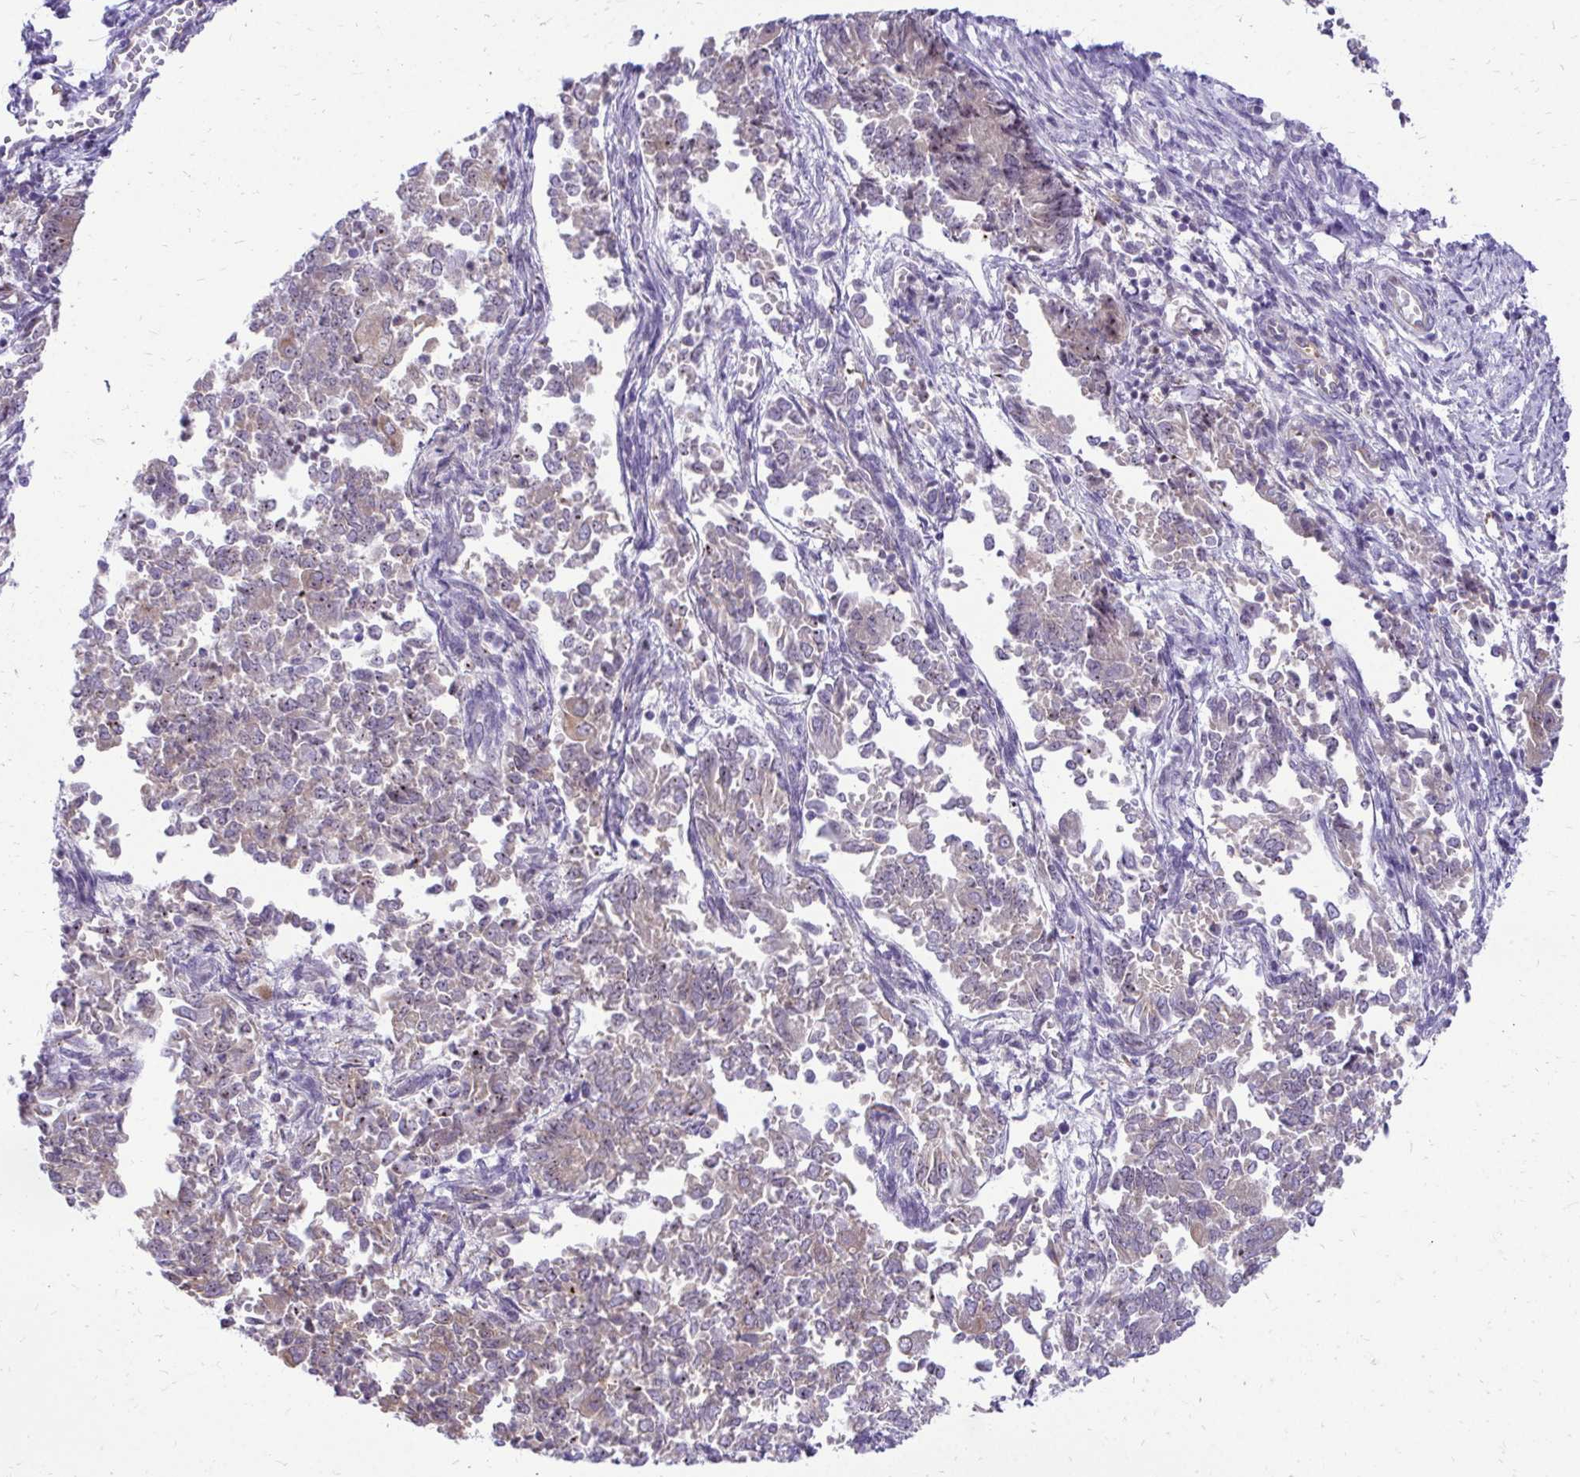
{"staining": {"intensity": "weak", "quantity": "<25%", "location": "cytoplasmic/membranous,nuclear"}, "tissue": "endometrial cancer", "cell_type": "Tumor cells", "image_type": "cancer", "snomed": [{"axis": "morphology", "description": "Adenocarcinoma, NOS"}, {"axis": "topography", "description": "Endometrium"}], "caption": "IHC histopathology image of neoplastic tissue: endometrial cancer (adenocarcinoma) stained with DAB shows no significant protein positivity in tumor cells.", "gene": "NIFK", "patient": {"sex": "female", "age": 65}}